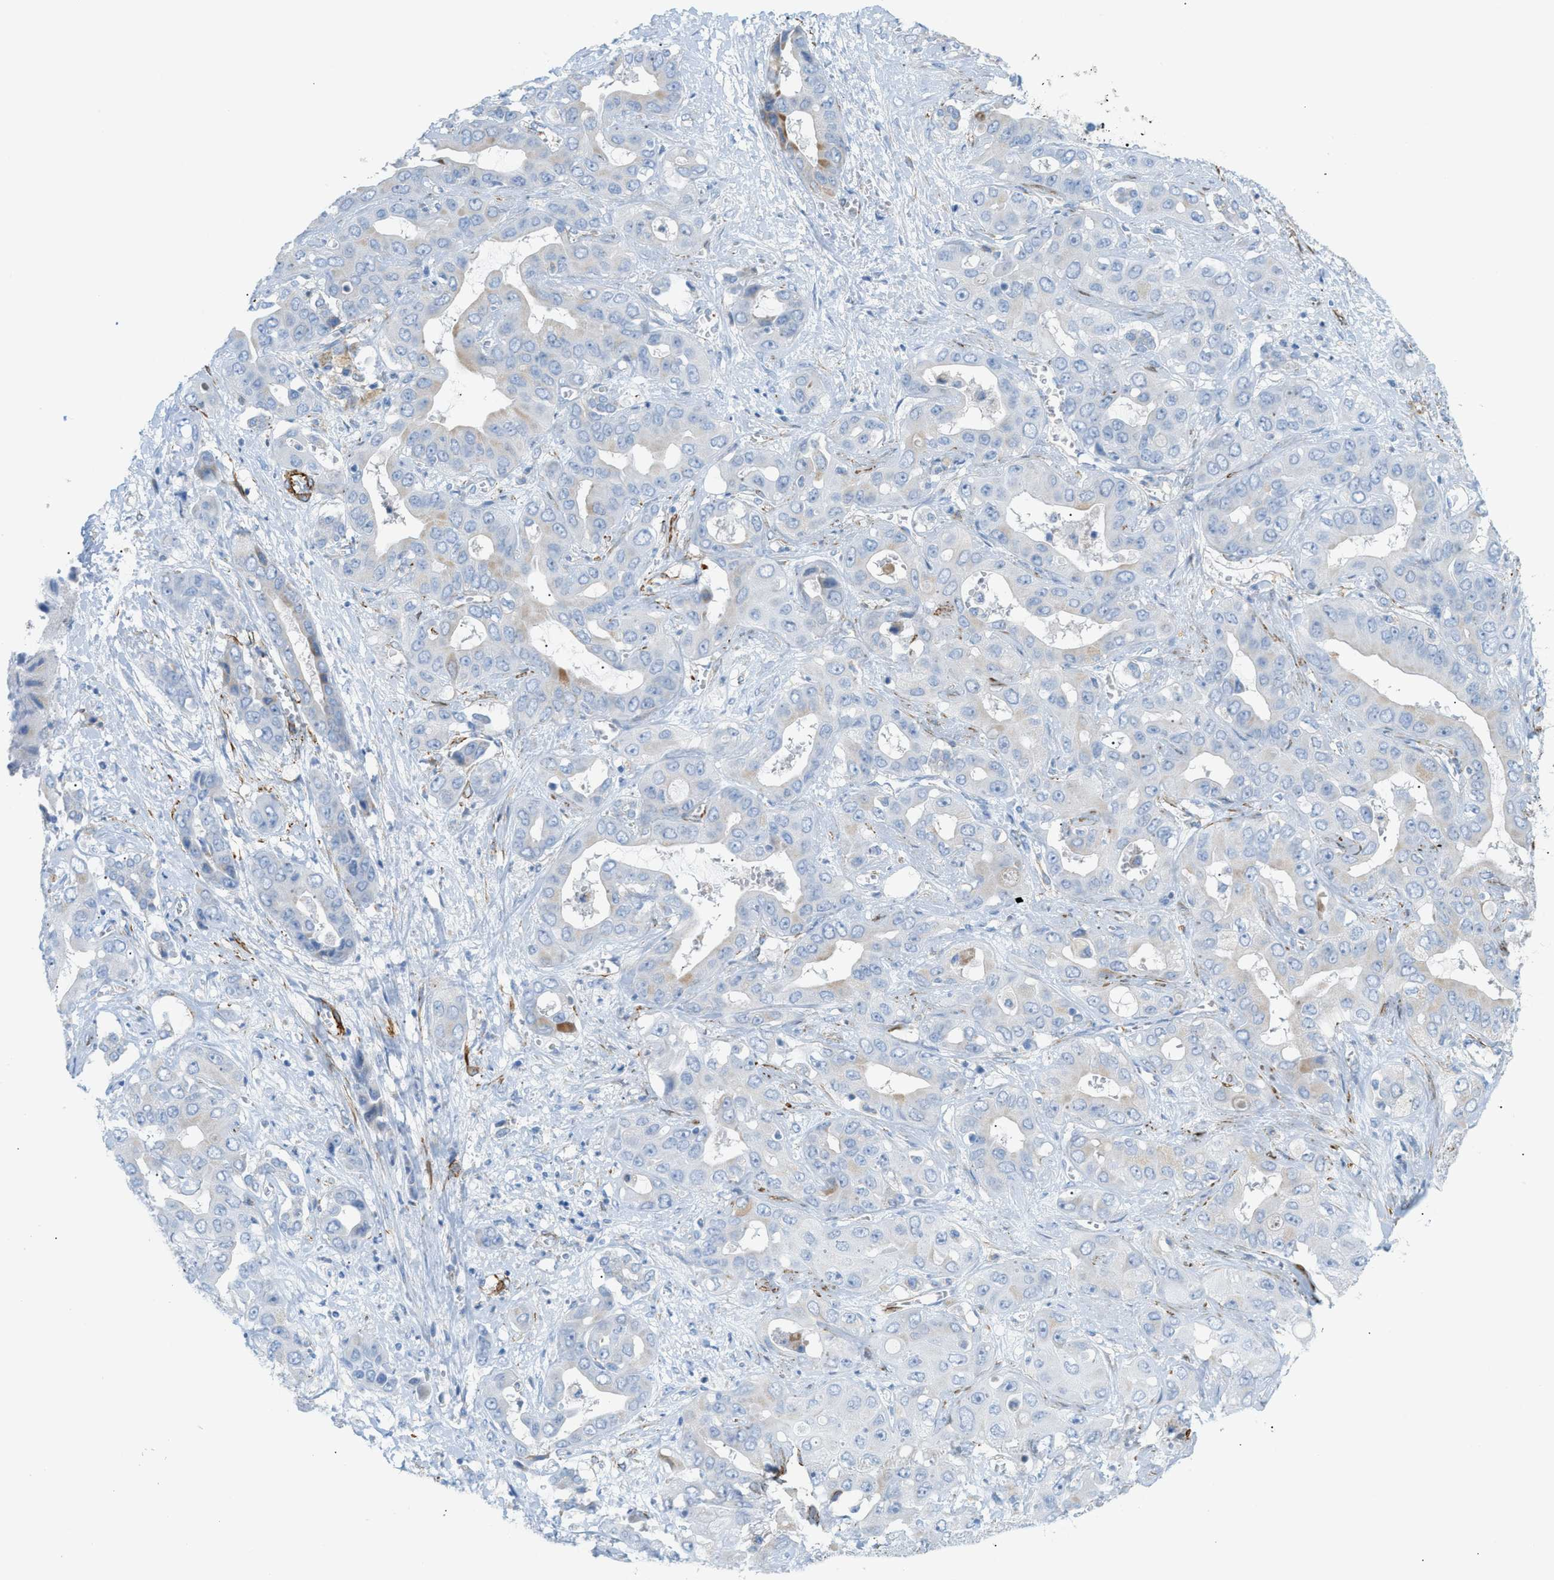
{"staining": {"intensity": "negative", "quantity": "none", "location": "none"}, "tissue": "liver cancer", "cell_type": "Tumor cells", "image_type": "cancer", "snomed": [{"axis": "morphology", "description": "Cholangiocarcinoma"}, {"axis": "topography", "description": "Liver"}], "caption": "Immunohistochemistry (IHC) of human liver cancer (cholangiocarcinoma) shows no positivity in tumor cells.", "gene": "MYH11", "patient": {"sex": "female", "age": 52}}